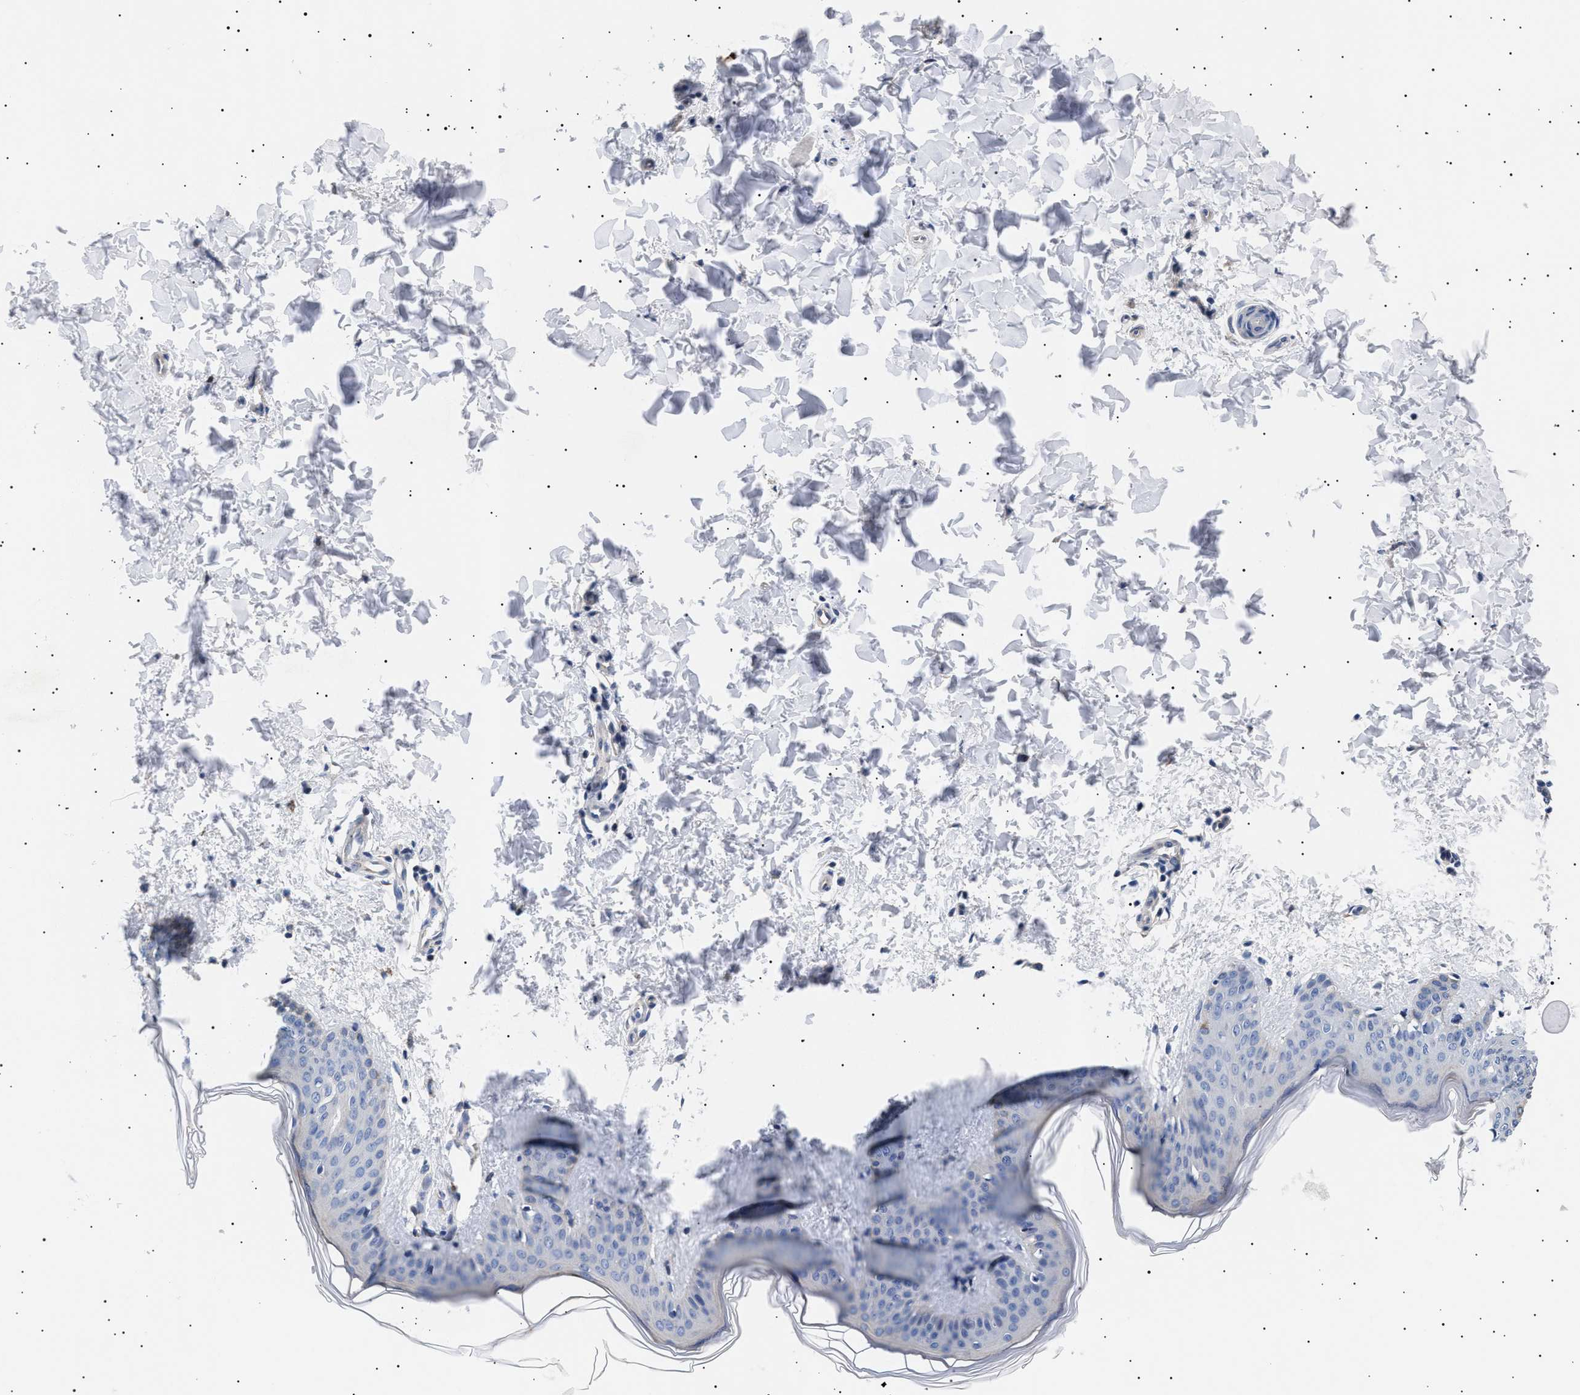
{"staining": {"intensity": "negative", "quantity": "none", "location": "none"}, "tissue": "skin", "cell_type": "Fibroblasts", "image_type": "normal", "snomed": [{"axis": "morphology", "description": "Normal tissue, NOS"}, {"axis": "topography", "description": "Skin"}], "caption": "Fibroblasts show no significant expression in unremarkable skin. (IHC, brightfield microscopy, high magnification).", "gene": "HEMGN", "patient": {"sex": "female", "age": 17}}